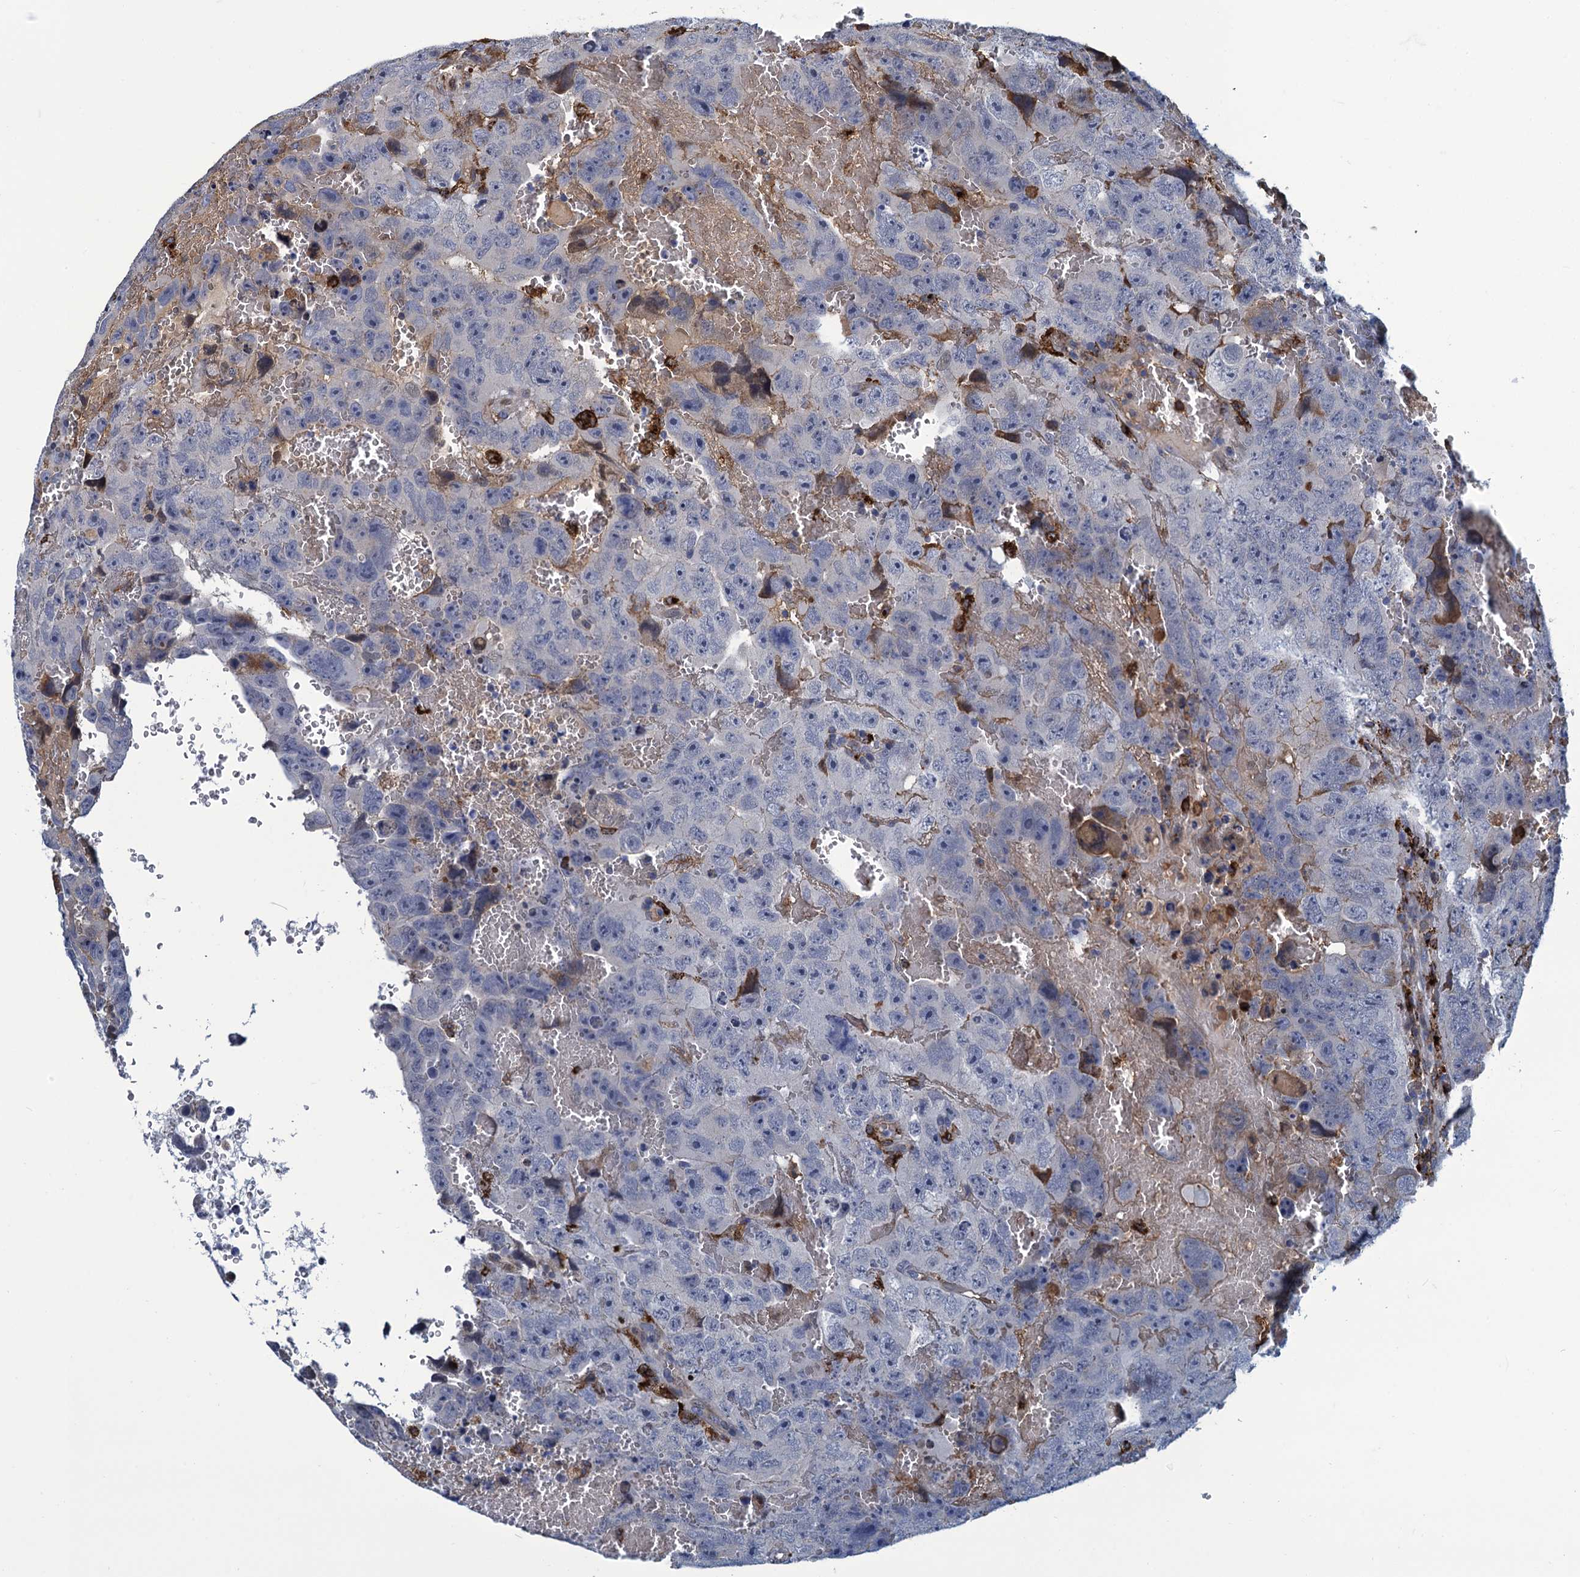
{"staining": {"intensity": "negative", "quantity": "none", "location": "none"}, "tissue": "testis cancer", "cell_type": "Tumor cells", "image_type": "cancer", "snomed": [{"axis": "morphology", "description": "Carcinoma, Embryonal, NOS"}, {"axis": "topography", "description": "Testis"}], "caption": "The immunohistochemistry image has no significant staining in tumor cells of testis embryonal carcinoma tissue.", "gene": "DNHD1", "patient": {"sex": "male", "age": 45}}